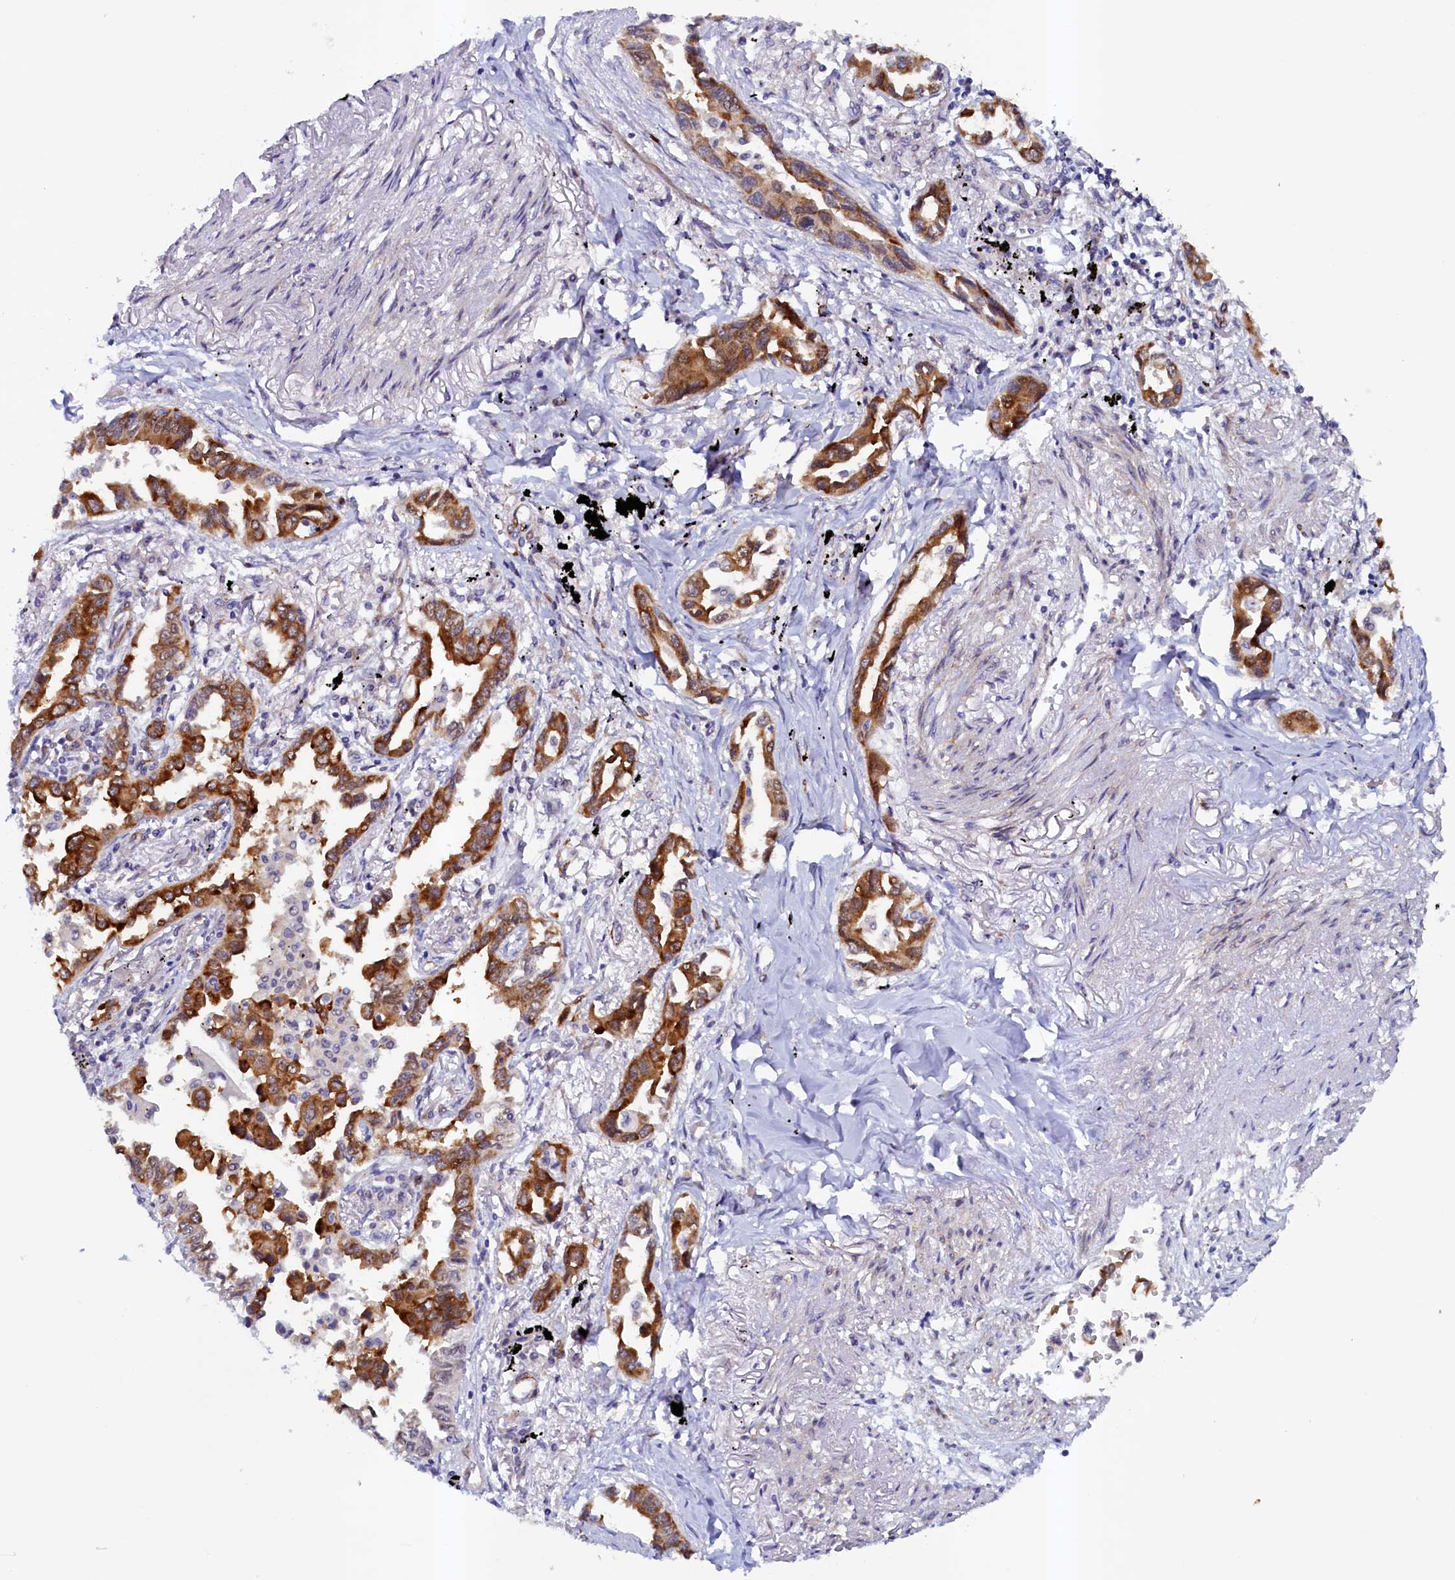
{"staining": {"intensity": "strong", "quantity": ">75%", "location": "cytoplasmic/membranous"}, "tissue": "lung cancer", "cell_type": "Tumor cells", "image_type": "cancer", "snomed": [{"axis": "morphology", "description": "Adenocarcinoma, NOS"}, {"axis": "topography", "description": "Lung"}], "caption": "This is an image of IHC staining of lung adenocarcinoma, which shows strong expression in the cytoplasmic/membranous of tumor cells.", "gene": "PACSIN3", "patient": {"sex": "male", "age": 67}}